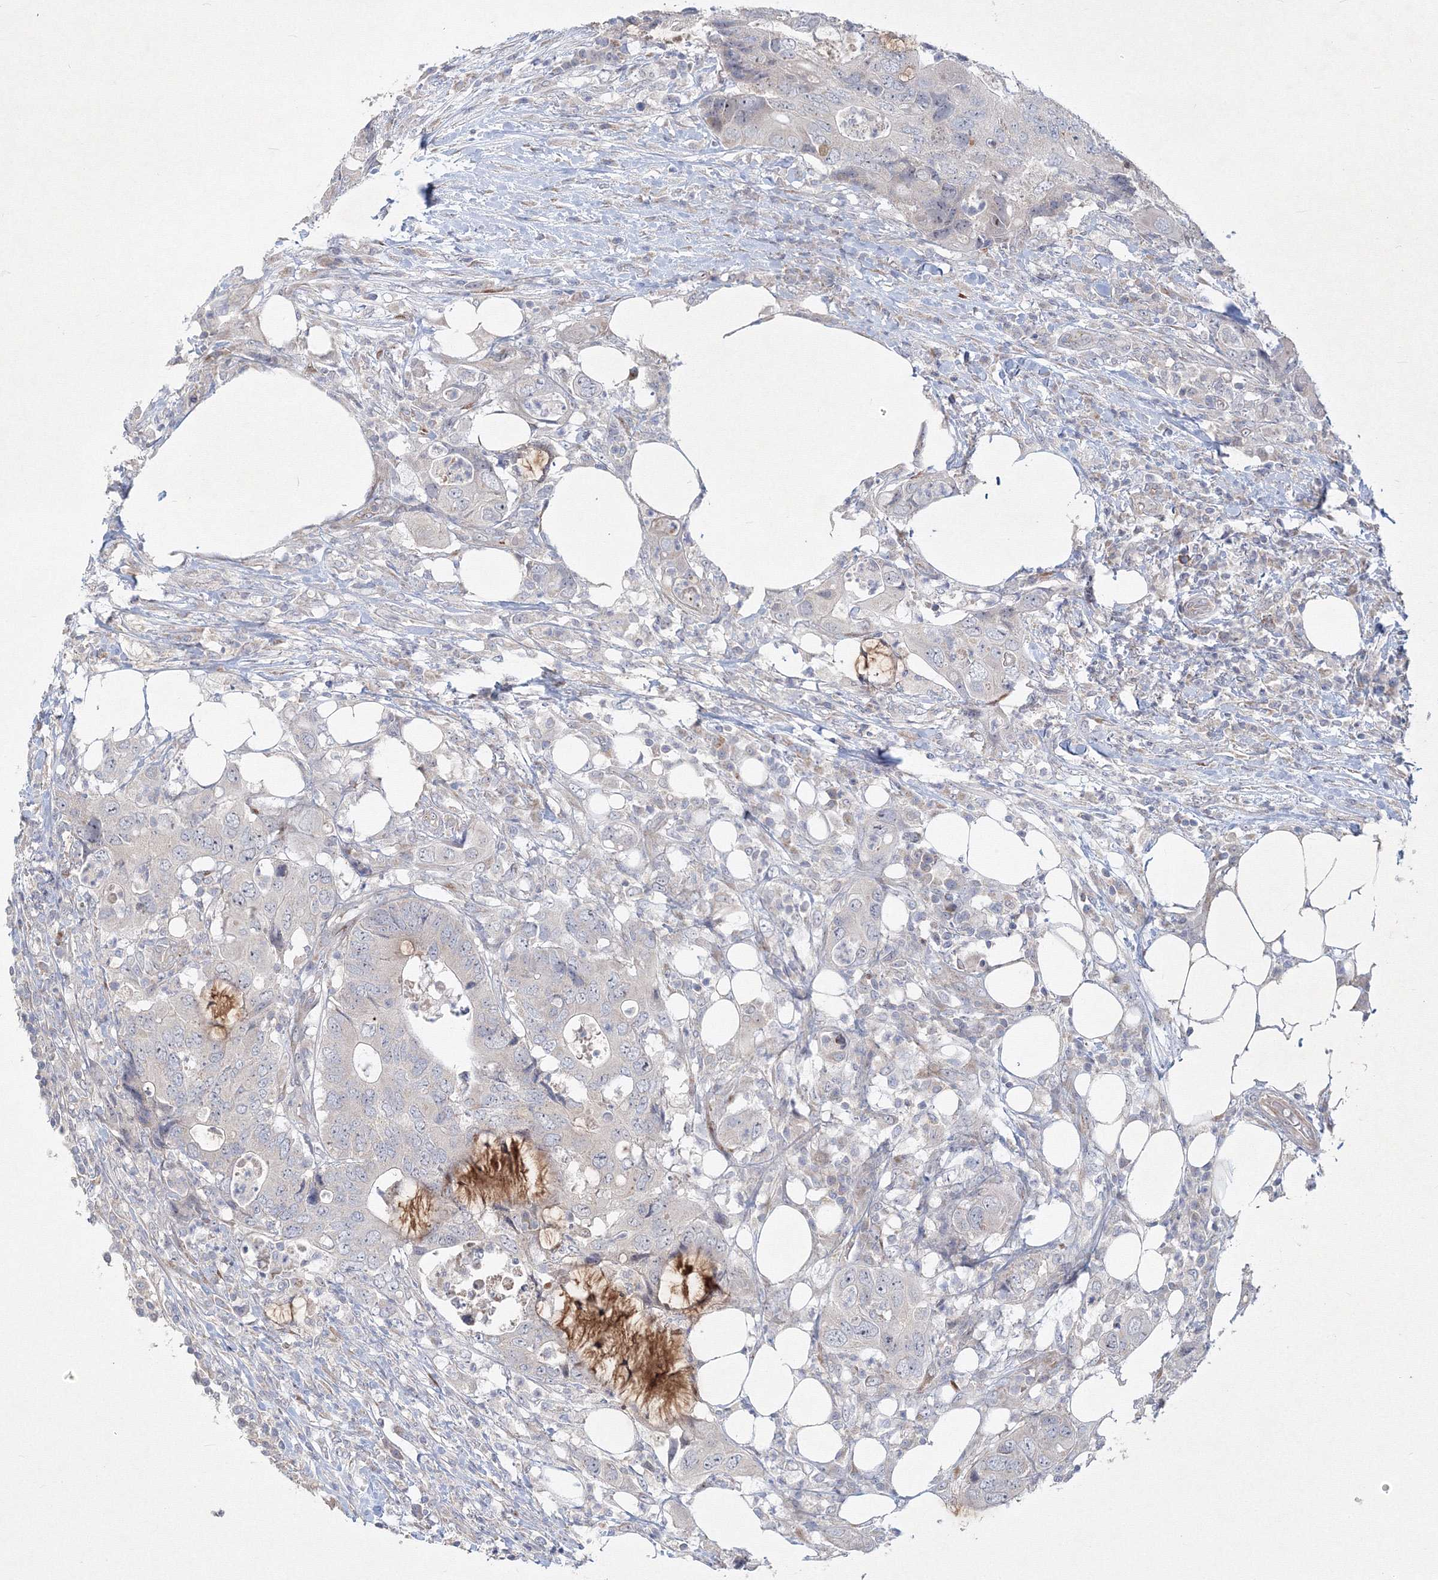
{"staining": {"intensity": "negative", "quantity": "none", "location": "none"}, "tissue": "colorectal cancer", "cell_type": "Tumor cells", "image_type": "cancer", "snomed": [{"axis": "morphology", "description": "Adenocarcinoma, NOS"}, {"axis": "topography", "description": "Colon"}], "caption": "This is an immunohistochemistry micrograph of colorectal cancer (adenocarcinoma). There is no staining in tumor cells.", "gene": "WDR49", "patient": {"sex": "male", "age": 71}}